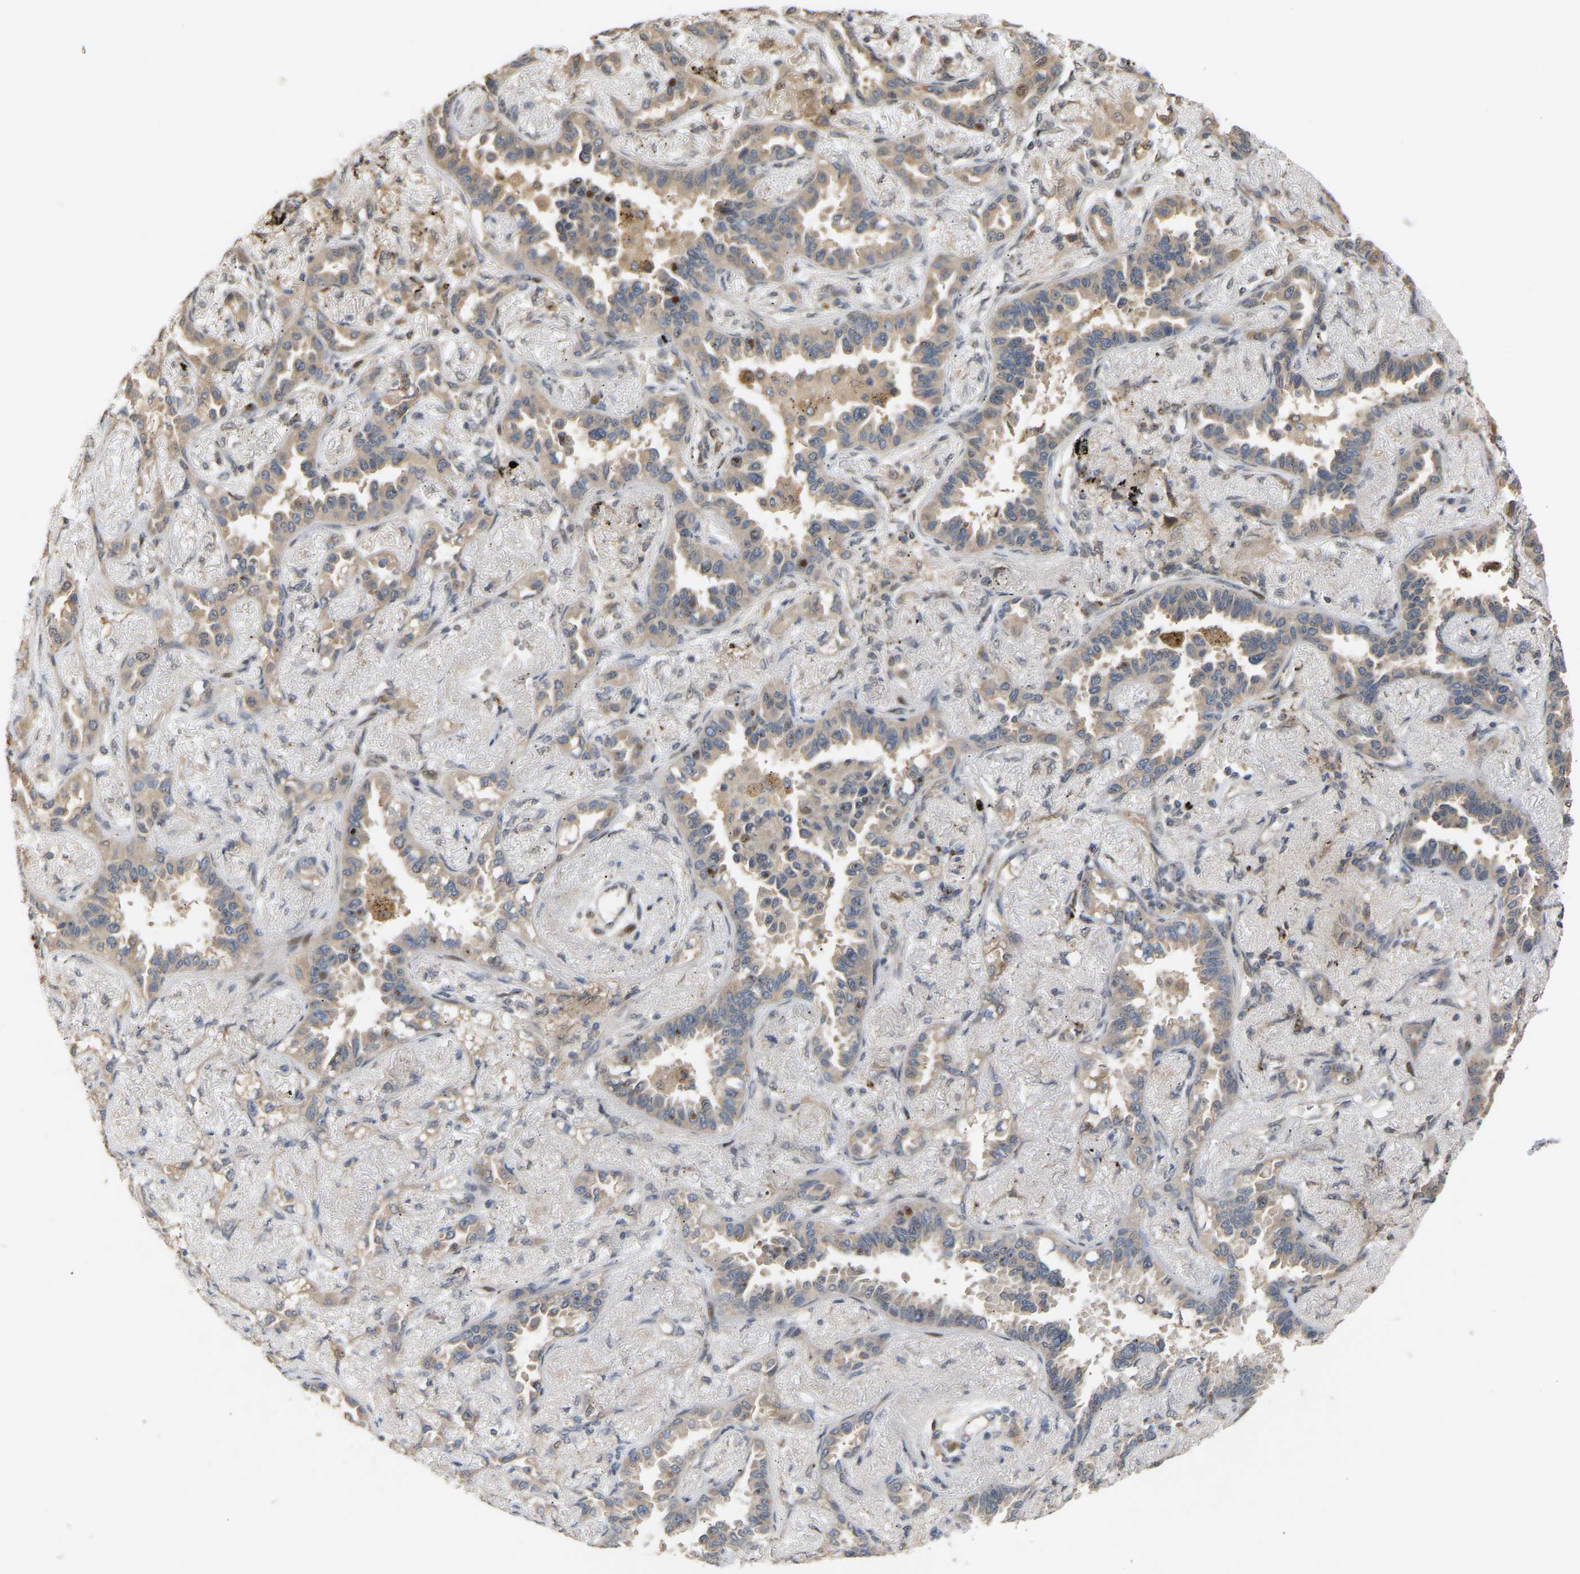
{"staining": {"intensity": "weak", "quantity": "25%-75%", "location": "cytoplasmic/membranous"}, "tissue": "lung cancer", "cell_type": "Tumor cells", "image_type": "cancer", "snomed": [{"axis": "morphology", "description": "Adenocarcinoma, NOS"}, {"axis": "topography", "description": "Lung"}], "caption": "Lung adenocarcinoma tissue shows weak cytoplasmic/membranous positivity in approximately 25%-75% of tumor cells", "gene": "PTPN4", "patient": {"sex": "male", "age": 59}}